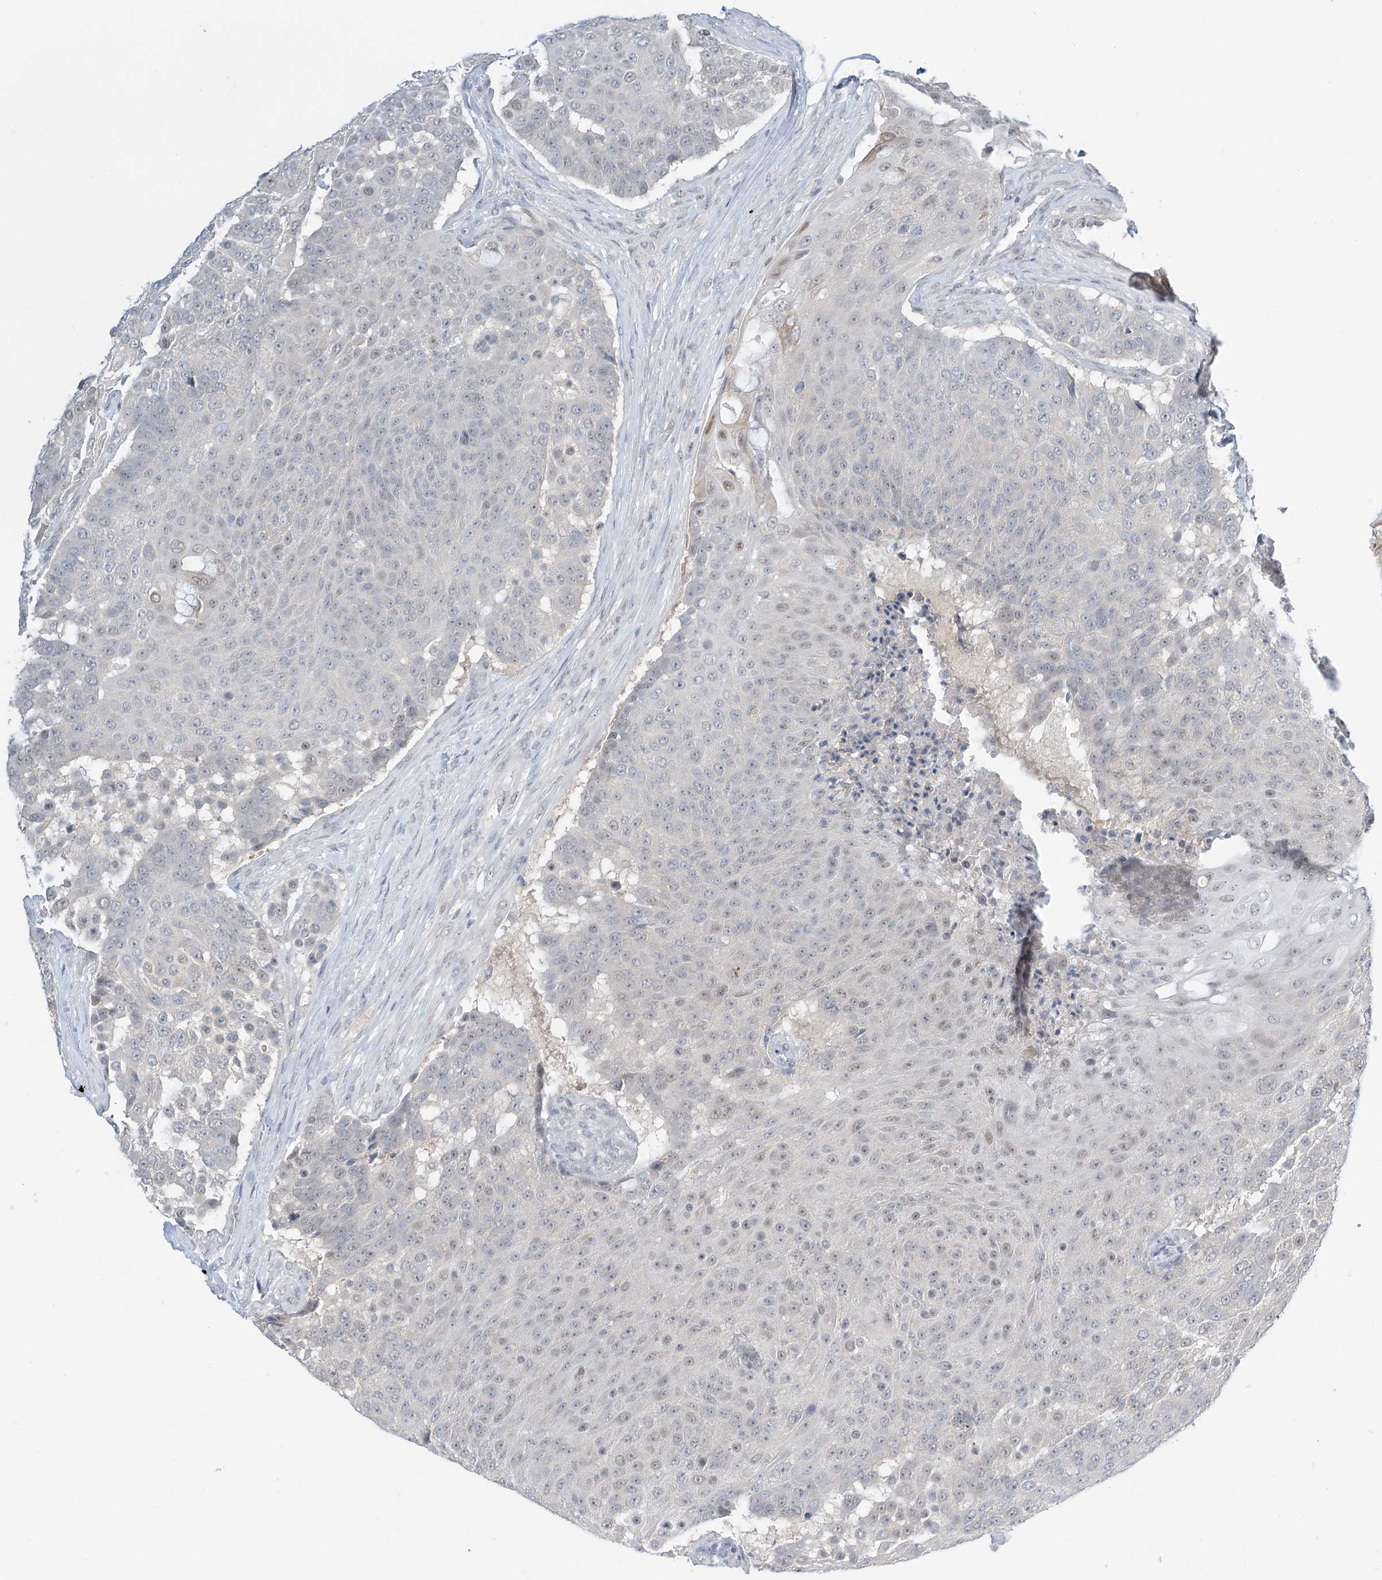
{"staining": {"intensity": "negative", "quantity": "none", "location": "none"}, "tissue": "urothelial cancer", "cell_type": "Tumor cells", "image_type": "cancer", "snomed": [{"axis": "morphology", "description": "Urothelial carcinoma, High grade"}, {"axis": "topography", "description": "Urinary bladder"}], "caption": "Histopathology image shows no significant protein positivity in tumor cells of urothelial cancer. (IHC, brightfield microscopy, high magnification).", "gene": "APLF", "patient": {"sex": "female", "age": 63}}